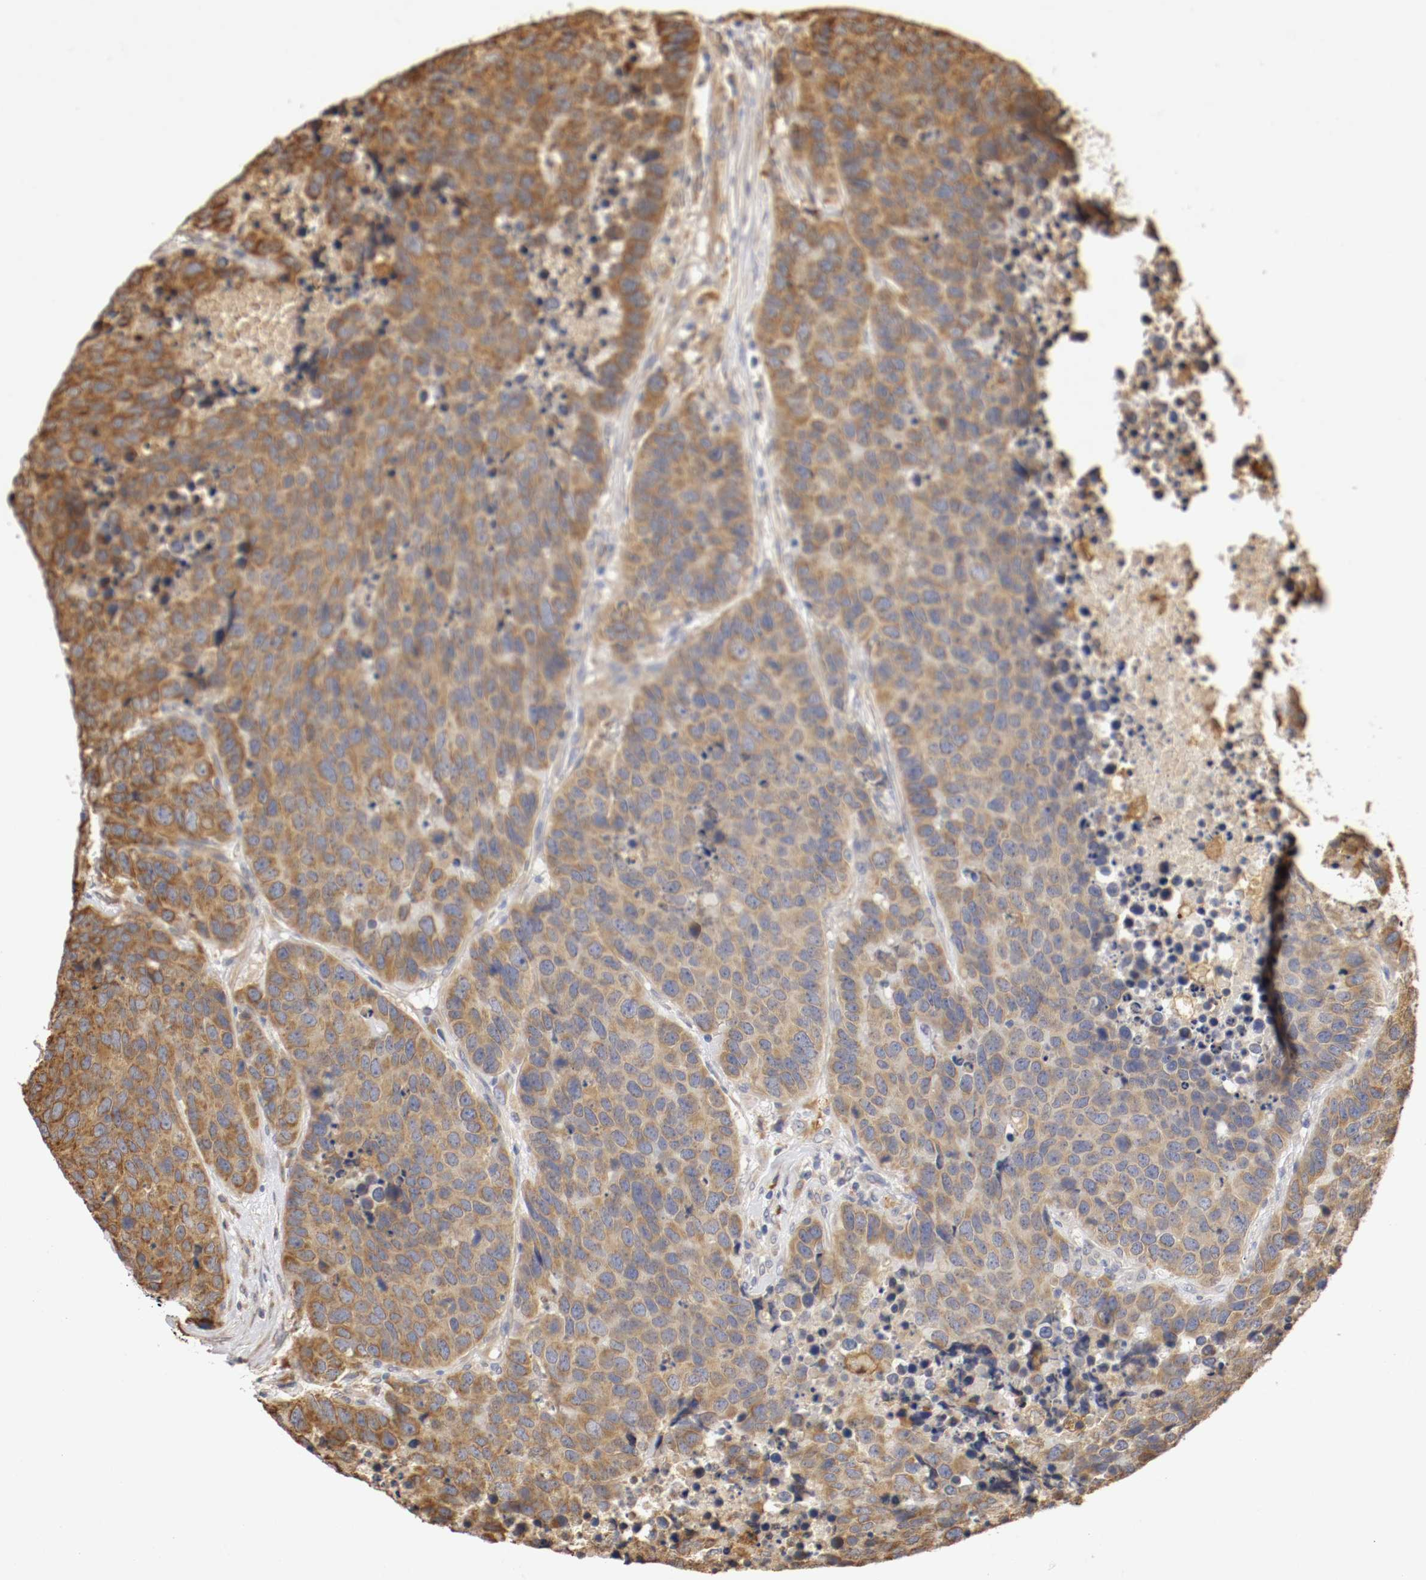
{"staining": {"intensity": "strong", "quantity": ">75%", "location": "cytoplasmic/membranous"}, "tissue": "carcinoid", "cell_type": "Tumor cells", "image_type": "cancer", "snomed": [{"axis": "morphology", "description": "Carcinoid, malignant, NOS"}, {"axis": "topography", "description": "Lung"}], "caption": "Carcinoid stained for a protein displays strong cytoplasmic/membranous positivity in tumor cells.", "gene": "VEZT", "patient": {"sex": "male", "age": 60}}